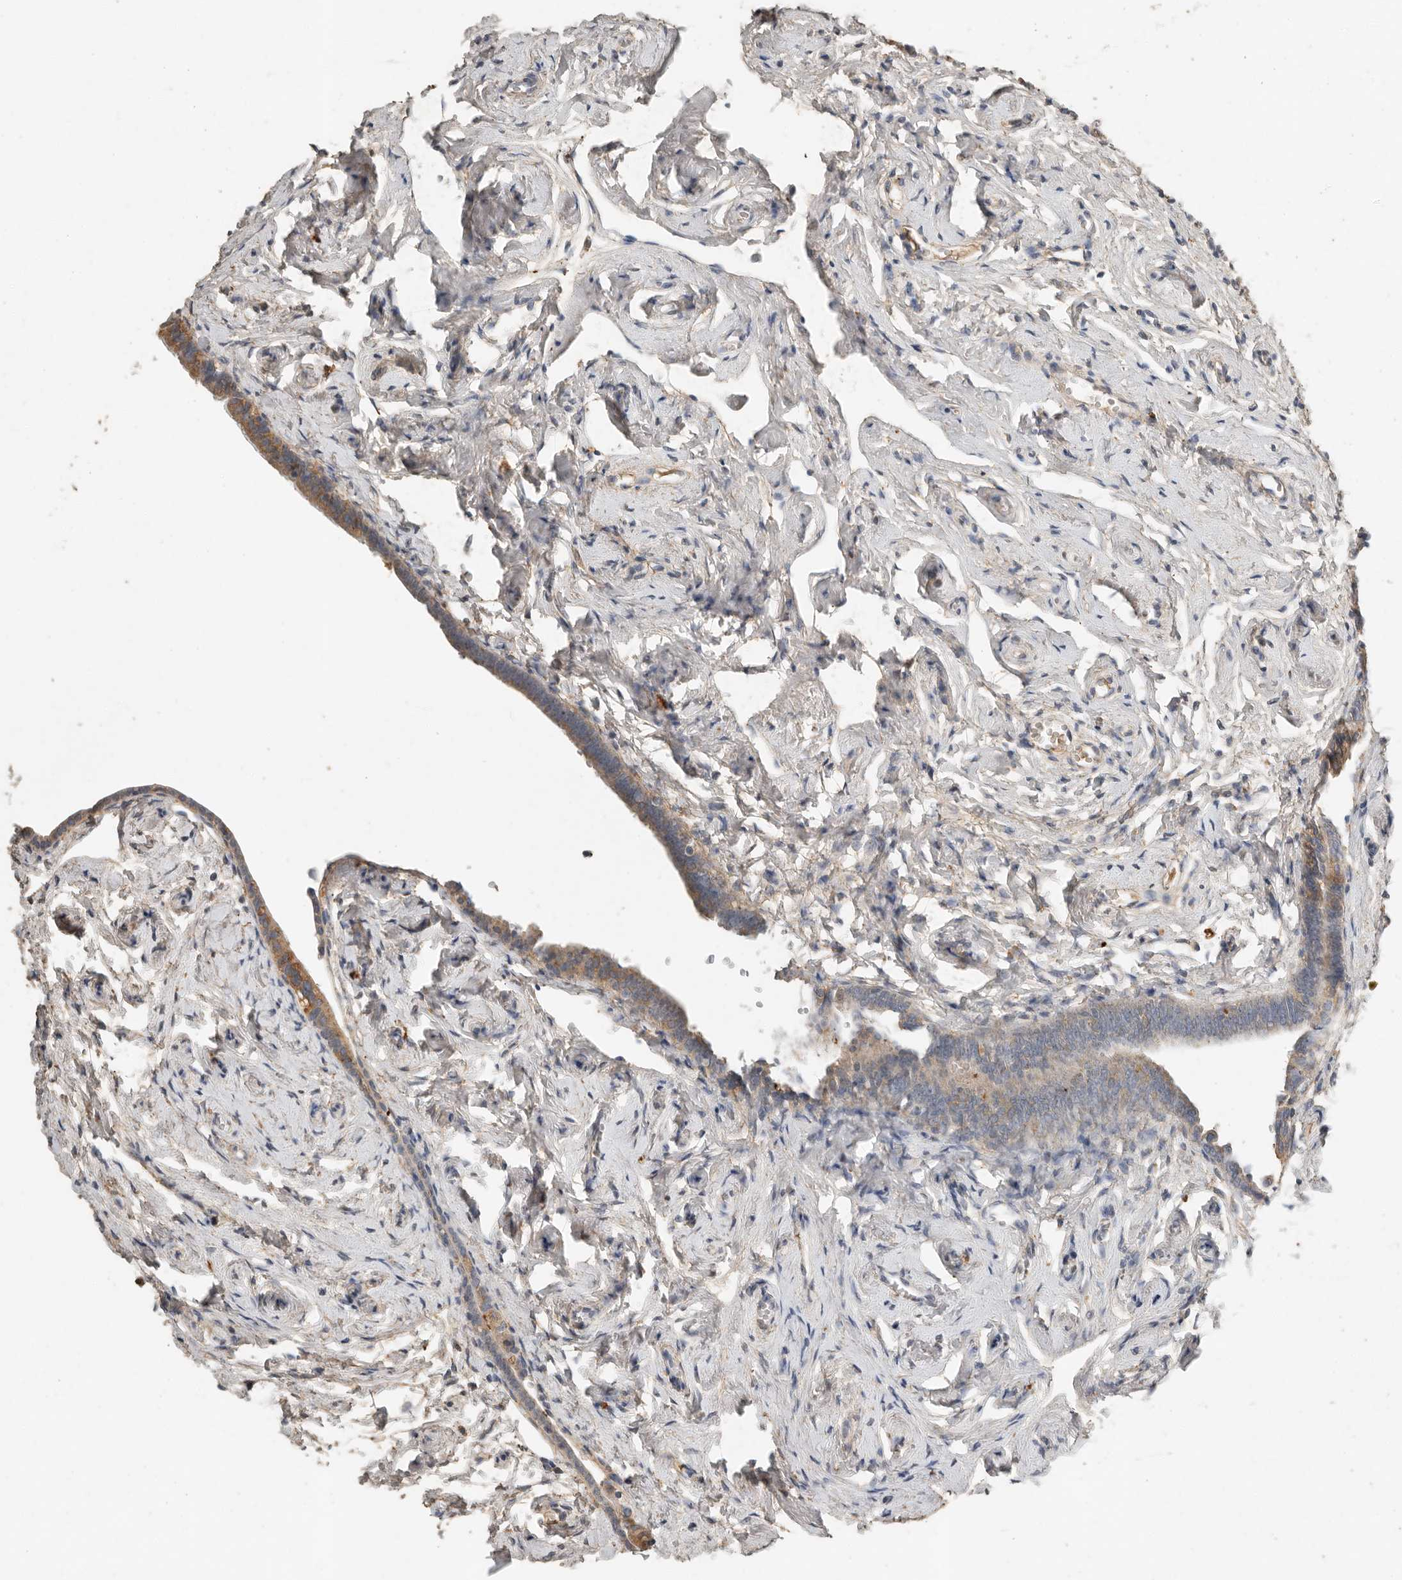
{"staining": {"intensity": "moderate", "quantity": ">75%", "location": "cytoplasmic/membranous"}, "tissue": "fallopian tube", "cell_type": "Glandular cells", "image_type": "normal", "snomed": [{"axis": "morphology", "description": "Normal tissue, NOS"}, {"axis": "topography", "description": "Fallopian tube"}], "caption": "A high-resolution histopathology image shows immunohistochemistry (IHC) staining of benign fallopian tube, which displays moderate cytoplasmic/membranous staining in approximately >75% of glandular cells.", "gene": "CTF1", "patient": {"sex": "female", "age": 71}}